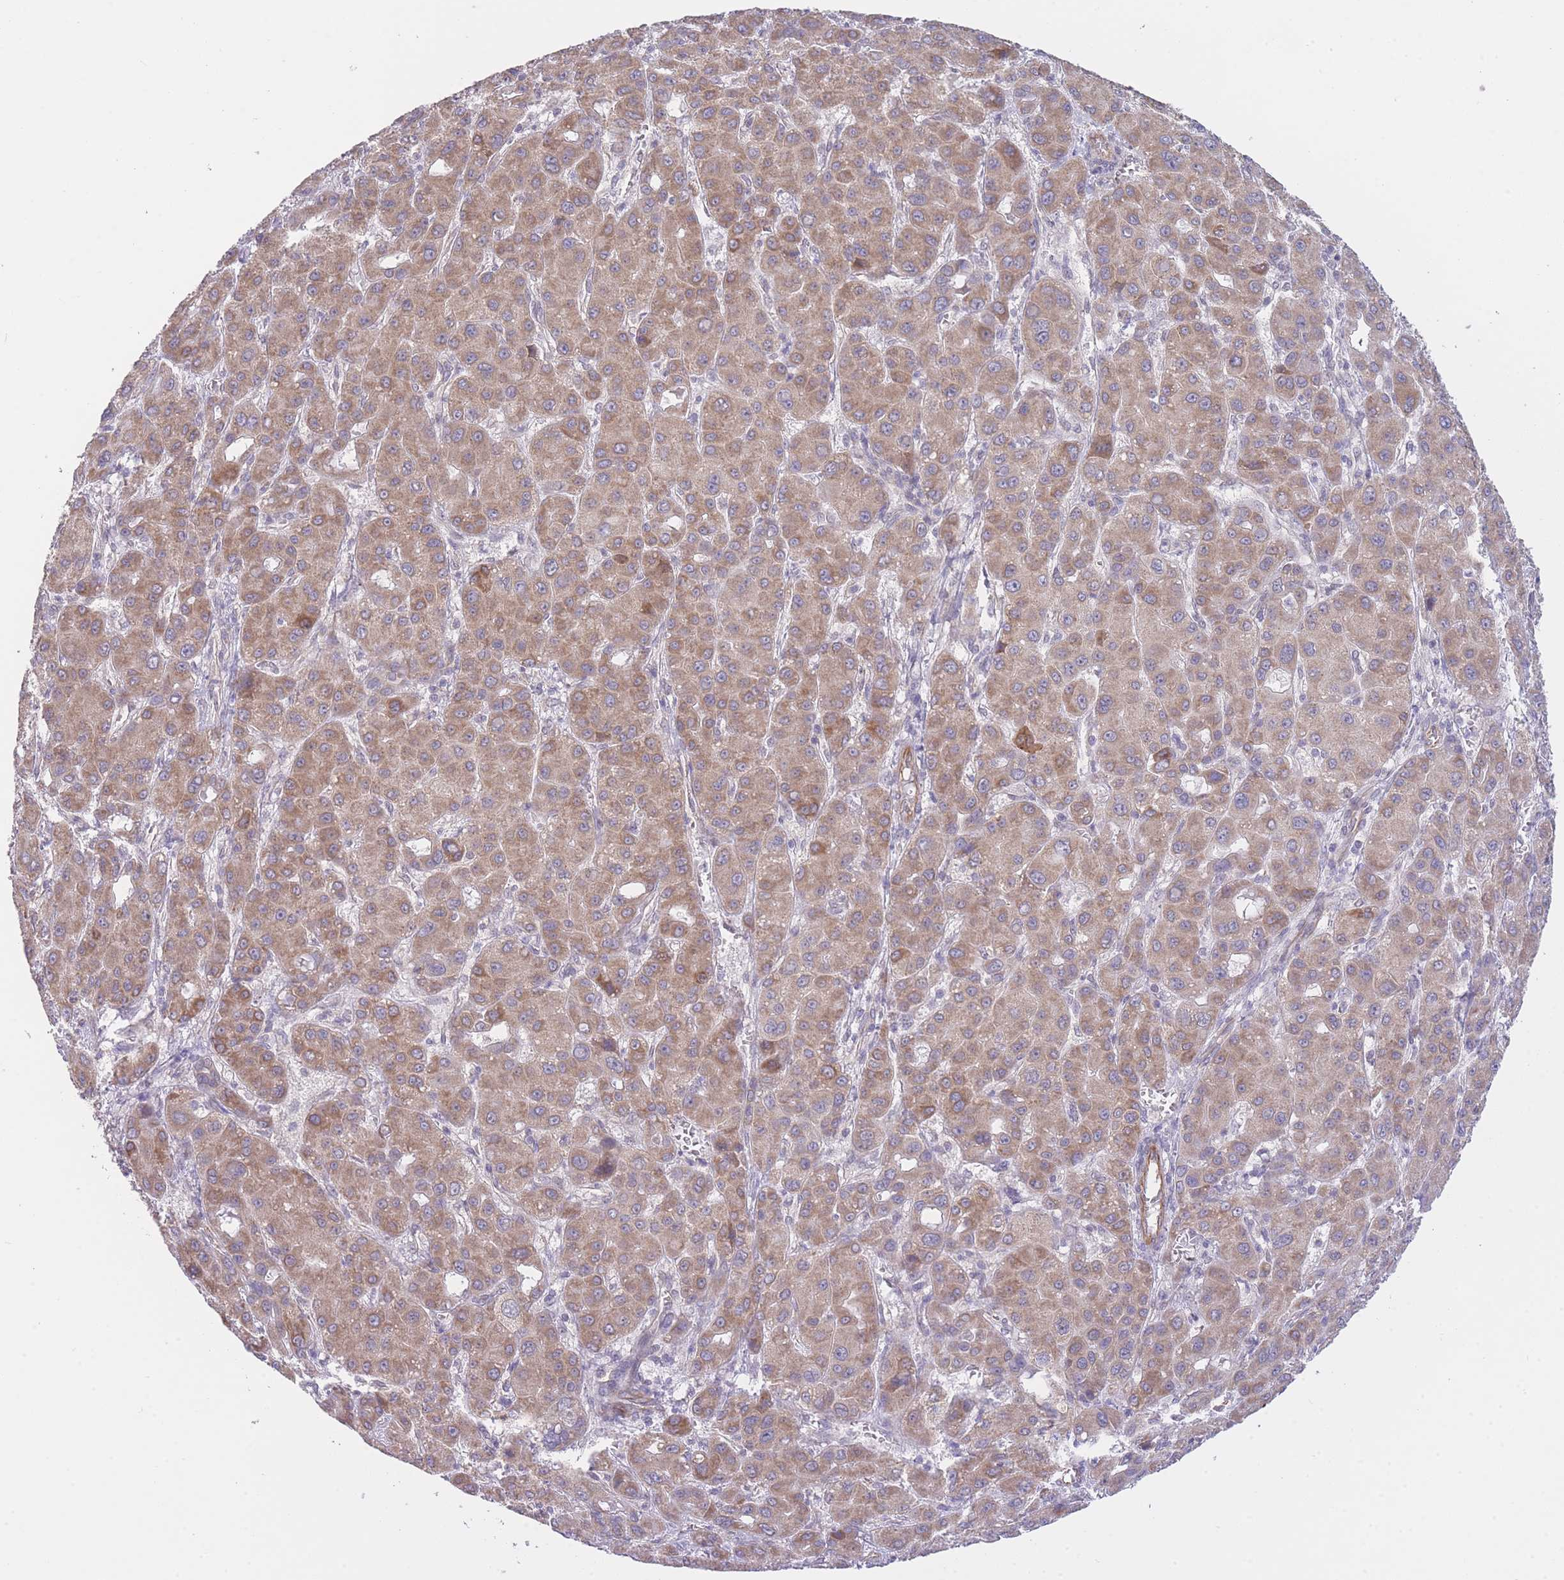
{"staining": {"intensity": "moderate", "quantity": ">75%", "location": "cytoplasmic/membranous"}, "tissue": "liver cancer", "cell_type": "Tumor cells", "image_type": "cancer", "snomed": [{"axis": "morphology", "description": "Carcinoma, Hepatocellular, NOS"}, {"axis": "topography", "description": "Liver"}], "caption": "The photomicrograph displays a brown stain indicating the presence of a protein in the cytoplasmic/membranous of tumor cells in liver cancer (hepatocellular carcinoma). Ihc stains the protein in brown and the nuclei are stained blue.", "gene": "CTBP1", "patient": {"sex": "male", "age": 55}}